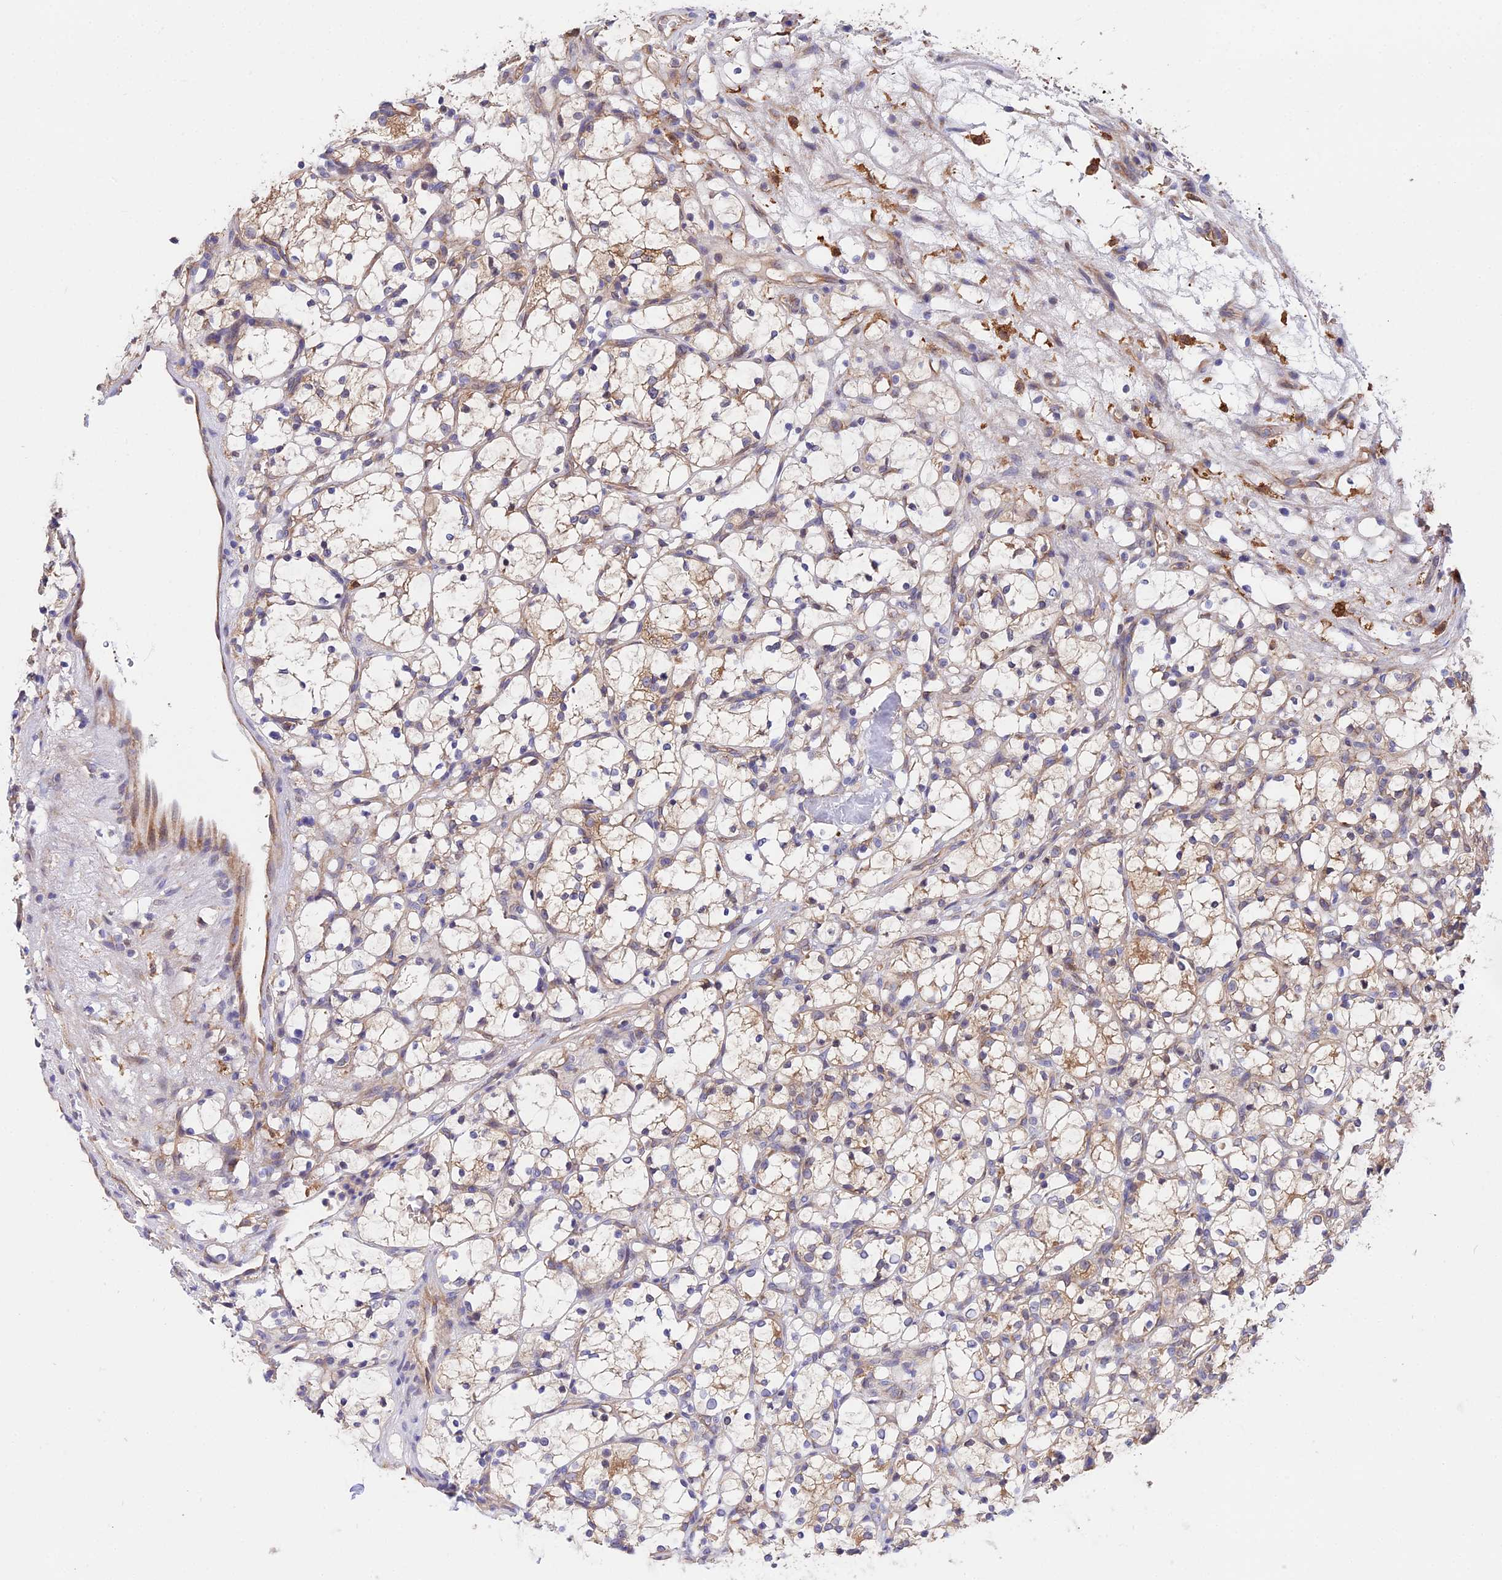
{"staining": {"intensity": "moderate", "quantity": "<25%", "location": "cytoplasmic/membranous"}, "tissue": "renal cancer", "cell_type": "Tumor cells", "image_type": "cancer", "snomed": [{"axis": "morphology", "description": "Adenocarcinoma, NOS"}, {"axis": "topography", "description": "Kidney"}], "caption": "This is an image of IHC staining of renal adenocarcinoma, which shows moderate staining in the cytoplasmic/membranous of tumor cells.", "gene": "CDC37L1", "patient": {"sex": "female", "age": 69}}